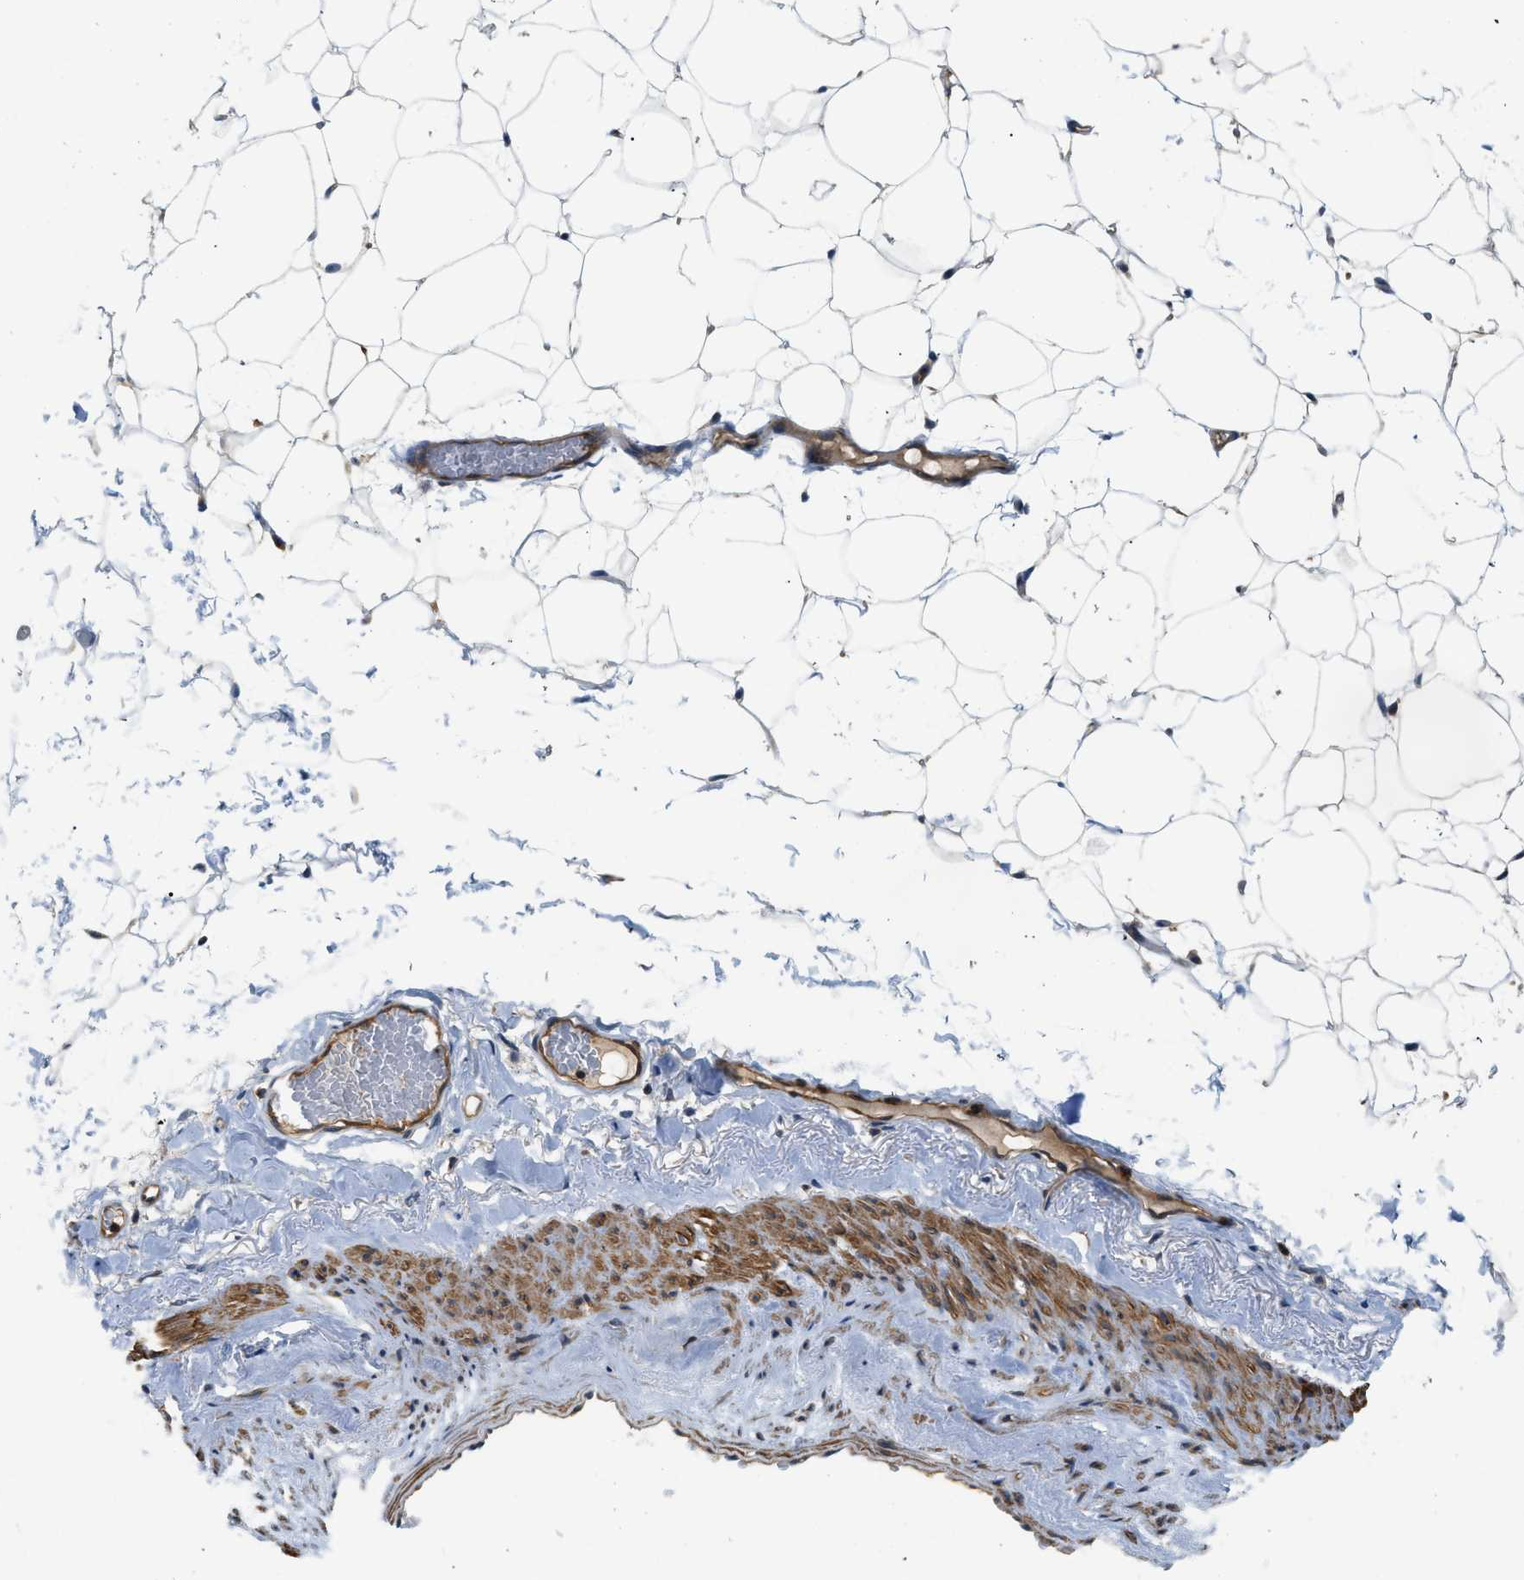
{"staining": {"intensity": "moderate", "quantity": ">75%", "location": "cytoplasmic/membranous"}, "tissue": "adipose tissue", "cell_type": "Adipocytes", "image_type": "normal", "snomed": [{"axis": "morphology", "description": "Normal tissue, NOS"}, {"axis": "topography", "description": "Breast"}, {"axis": "topography", "description": "Soft tissue"}], "caption": "This histopathology image reveals normal adipose tissue stained with IHC to label a protein in brown. The cytoplasmic/membranous of adipocytes show moderate positivity for the protein. Nuclei are counter-stained blue.", "gene": "GPR31", "patient": {"sex": "female", "age": 75}}